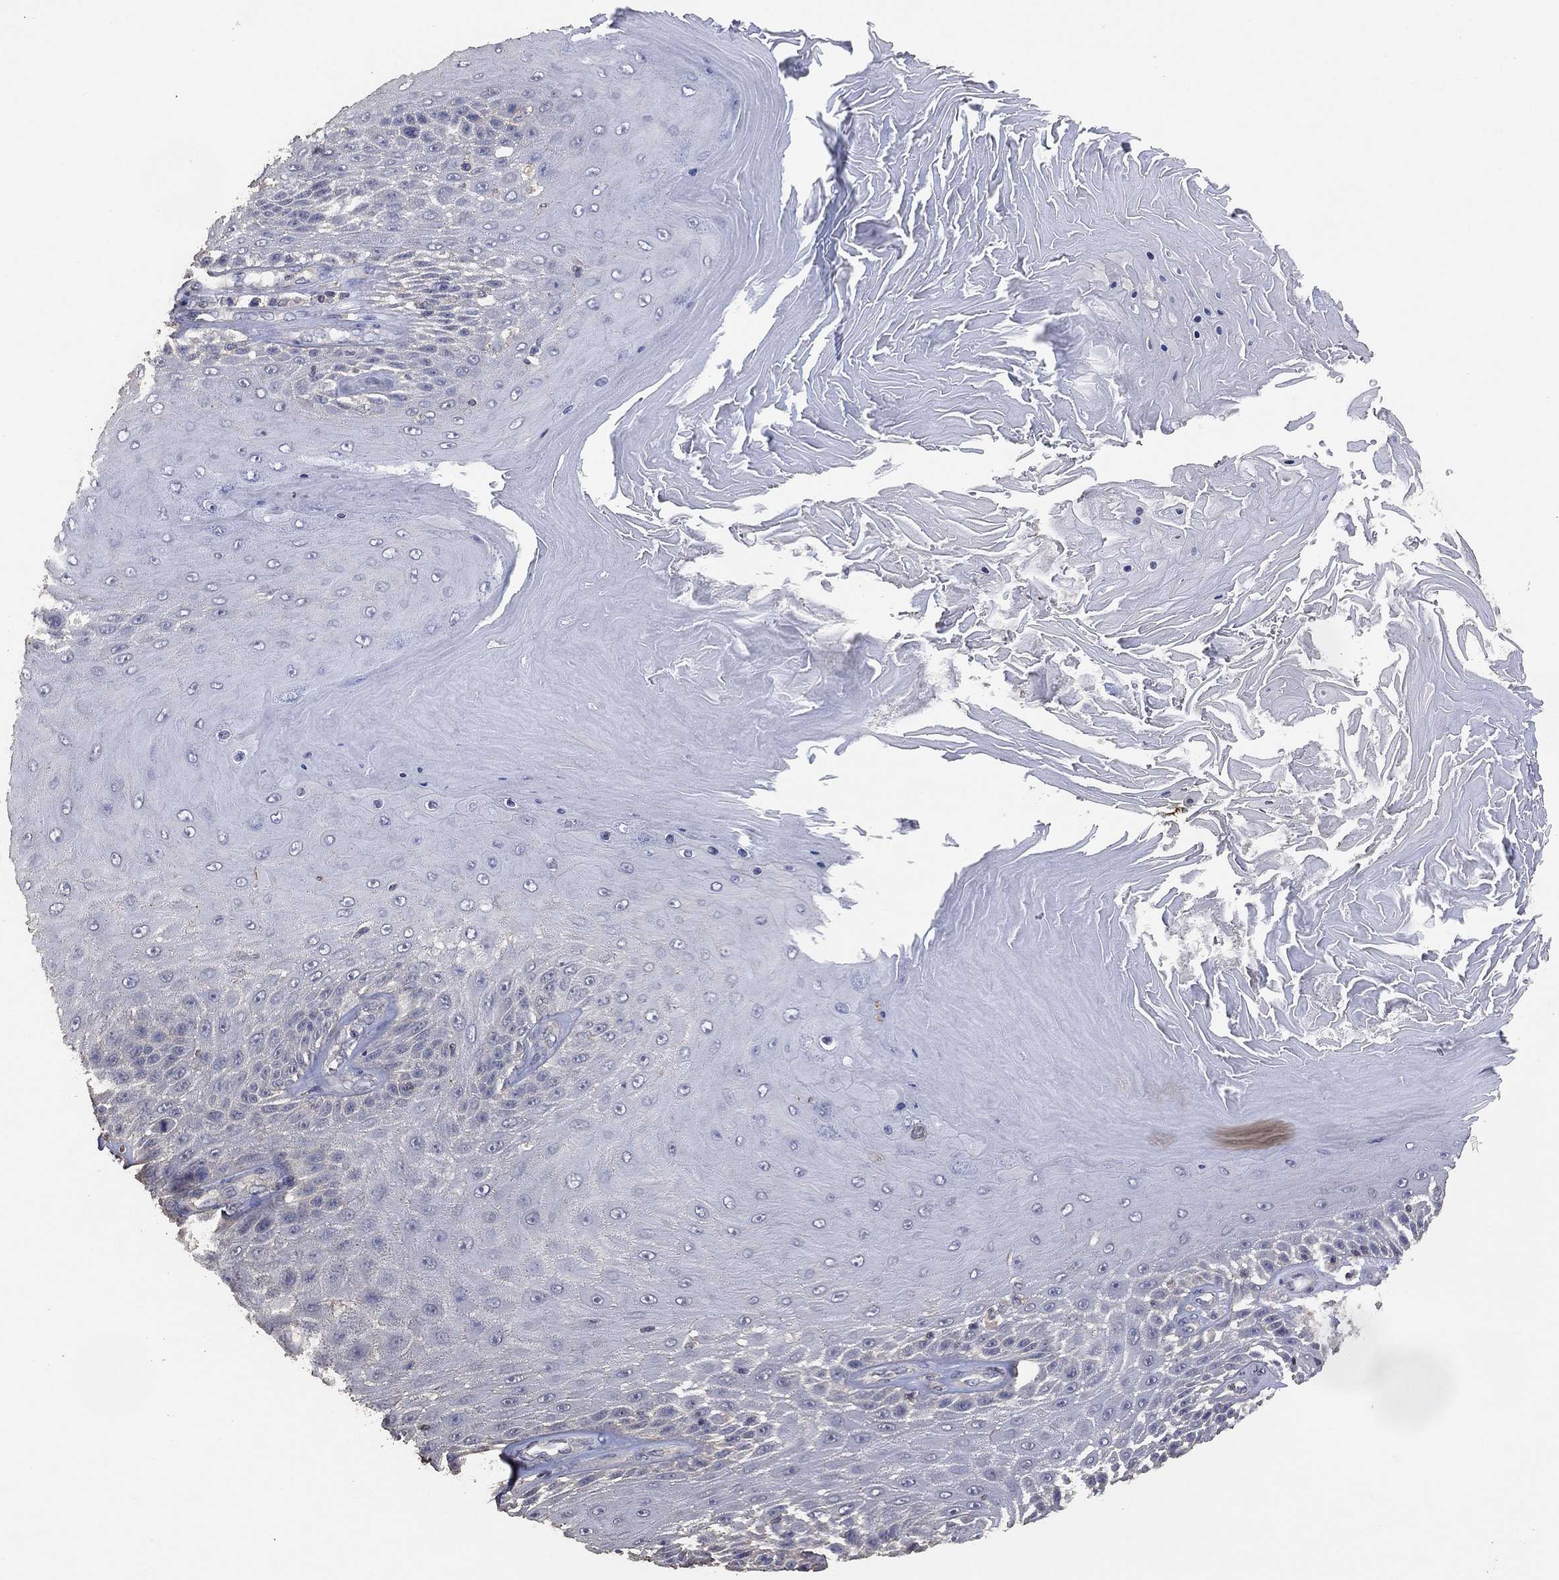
{"staining": {"intensity": "negative", "quantity": "none", "location": "none"}, "tissue": "skin cancer", "cell_type": "Tumor cells", "image_type": "cancer", "snomed": [{"axis": "morphology", "description": "Squamous cell carcinoma, NOS"}, {"axis": "topography", "description": "Skin"}], "caption": "Immunohistochemical staining of human skin cancer (squamous cell carcinoma) displays no significant positivity in tumor cells.", "gene": "ADPRHL1", "patient": {"sex": "male", "age": 62}}